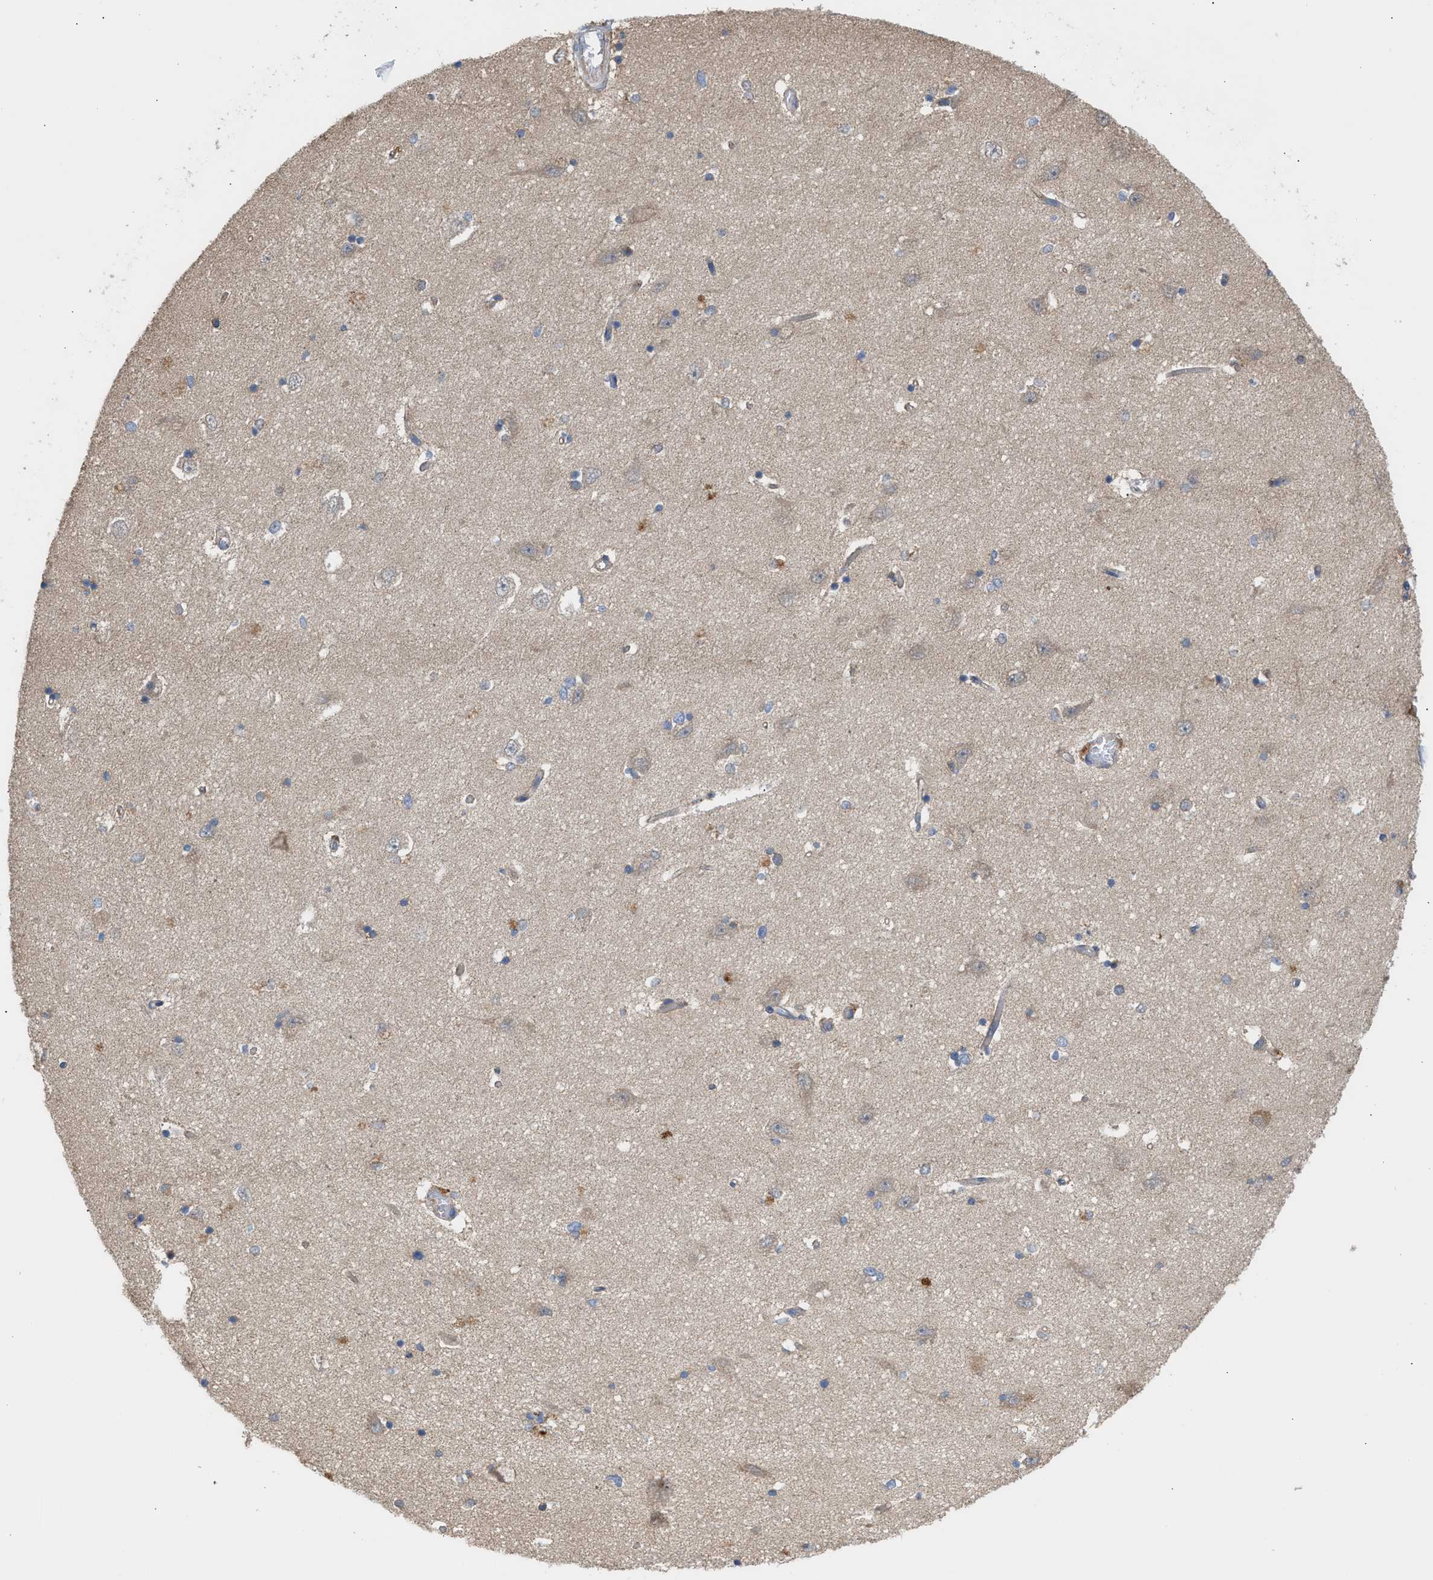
{"staining": {"intensity": "weak", "quantity": ">75%", "location": "cytoplasmic/membranous"}, "tissue": "hippocampus", "cell_type": "Glial cells", "image_type": "normal", "snomed": [{"axis": "morphology", "description": "Normal tissue, NOS"}, {"axis": "topography", "description": "Hippocampus"}], "caption": "Immunohistochemical staining of benign hippocampus shows weak cytoplasmic/membranous protein expression in about >75% of glial cells. The staining is performed using DAB brown chromogen to label protein expression. The nuclei are counter-stained blue using hematoxylin.", "gene": "OXSM", "patient": {"sex": "male", "age": 45}}